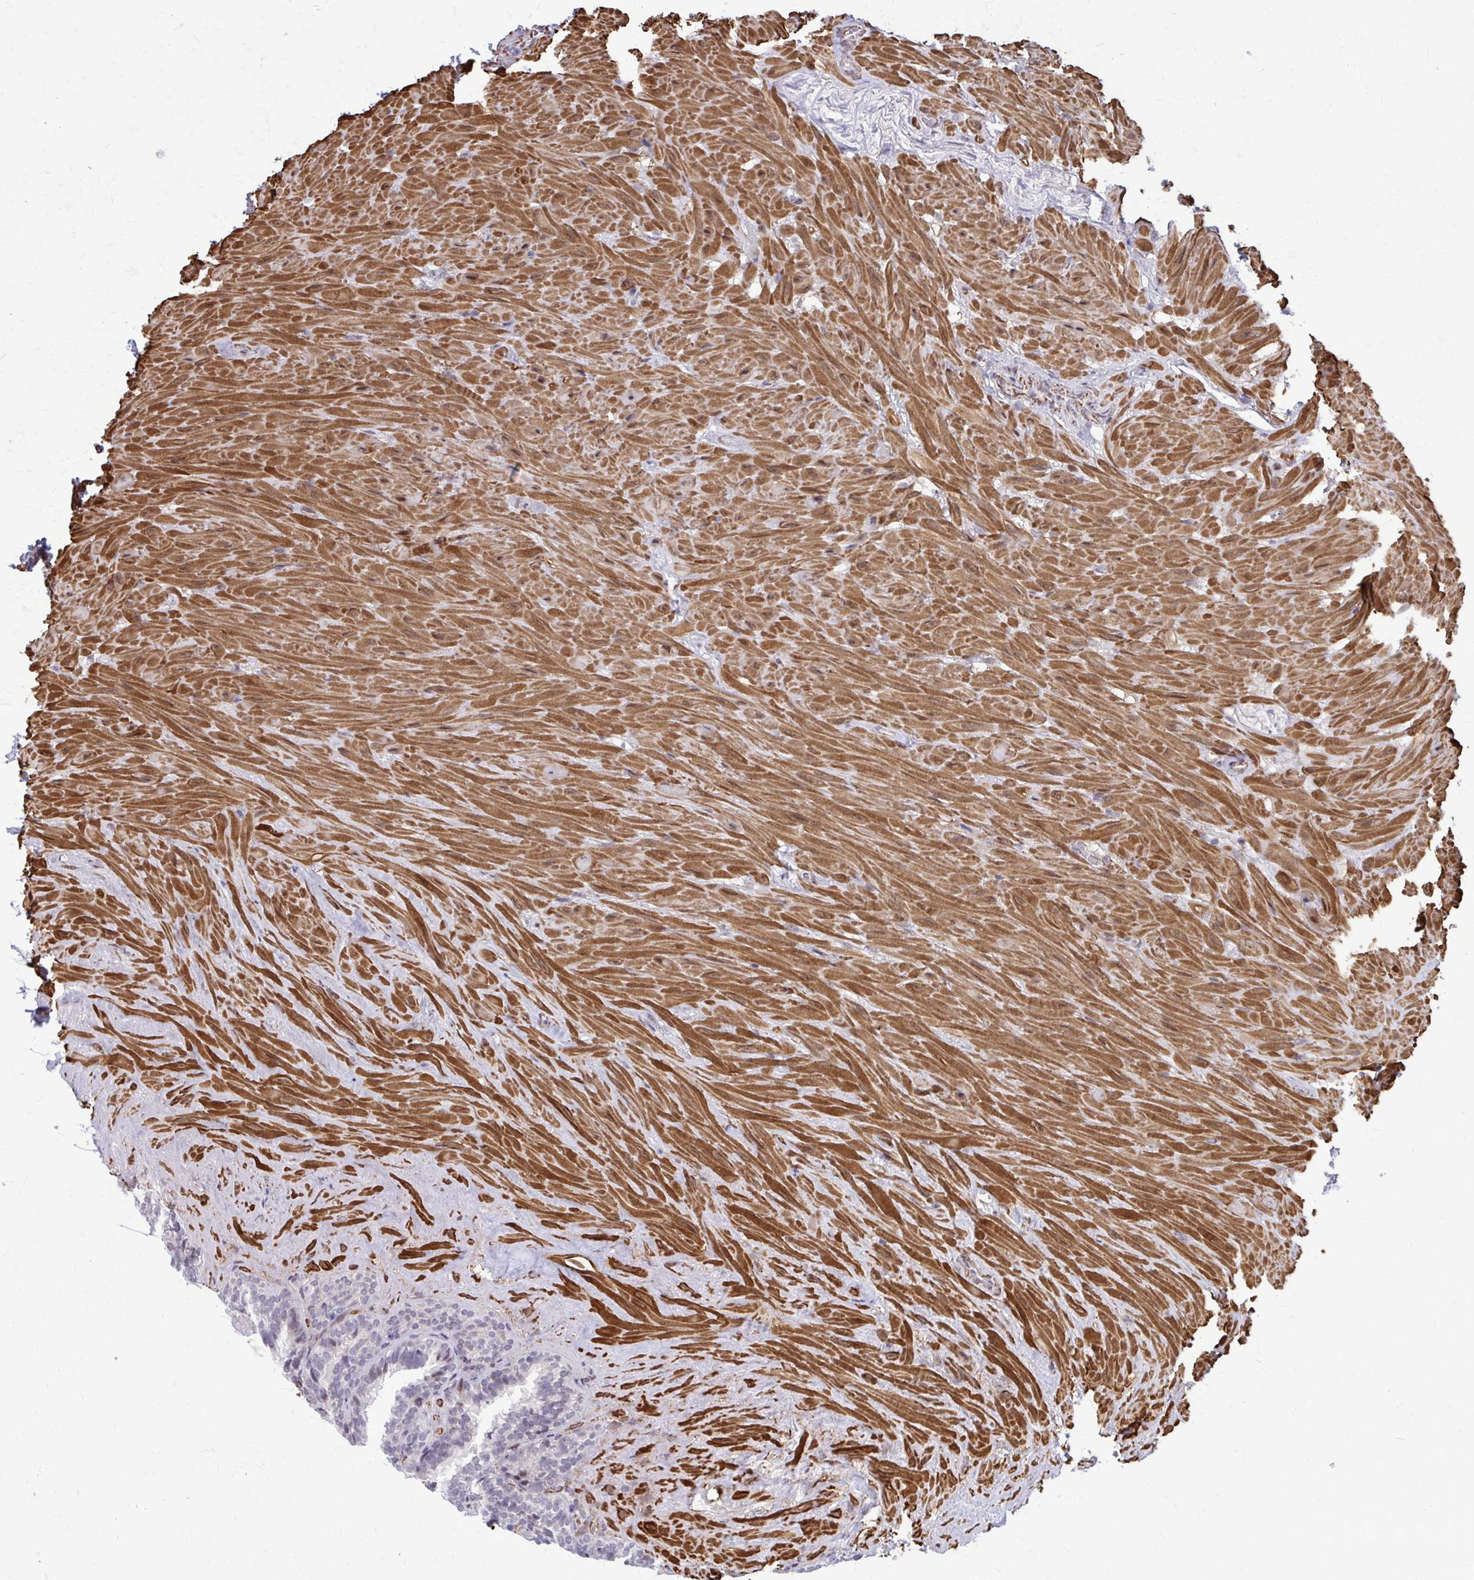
{"staining": {"intensity": "weak", "quantity": "25%-75%", "location": "nuclear"}, "tissue": "seminal vesicle", "cell_type": "Glandular cells", "image_type": "normal", "snomed": [{"axis": "morphology", "description": "Normal tissue, NOS"}, {"axis": "topography", "description": "Seminal veicle"}], "caption": "The photomicrograph demonstrates immunohistochemical staining of normal seminal vesicle. There is weak nuclear positivity is present in approximately 25%-75% of glandular cells.", "gene": "NRBF2", "patient": {"sex": "male", "age": 60}}